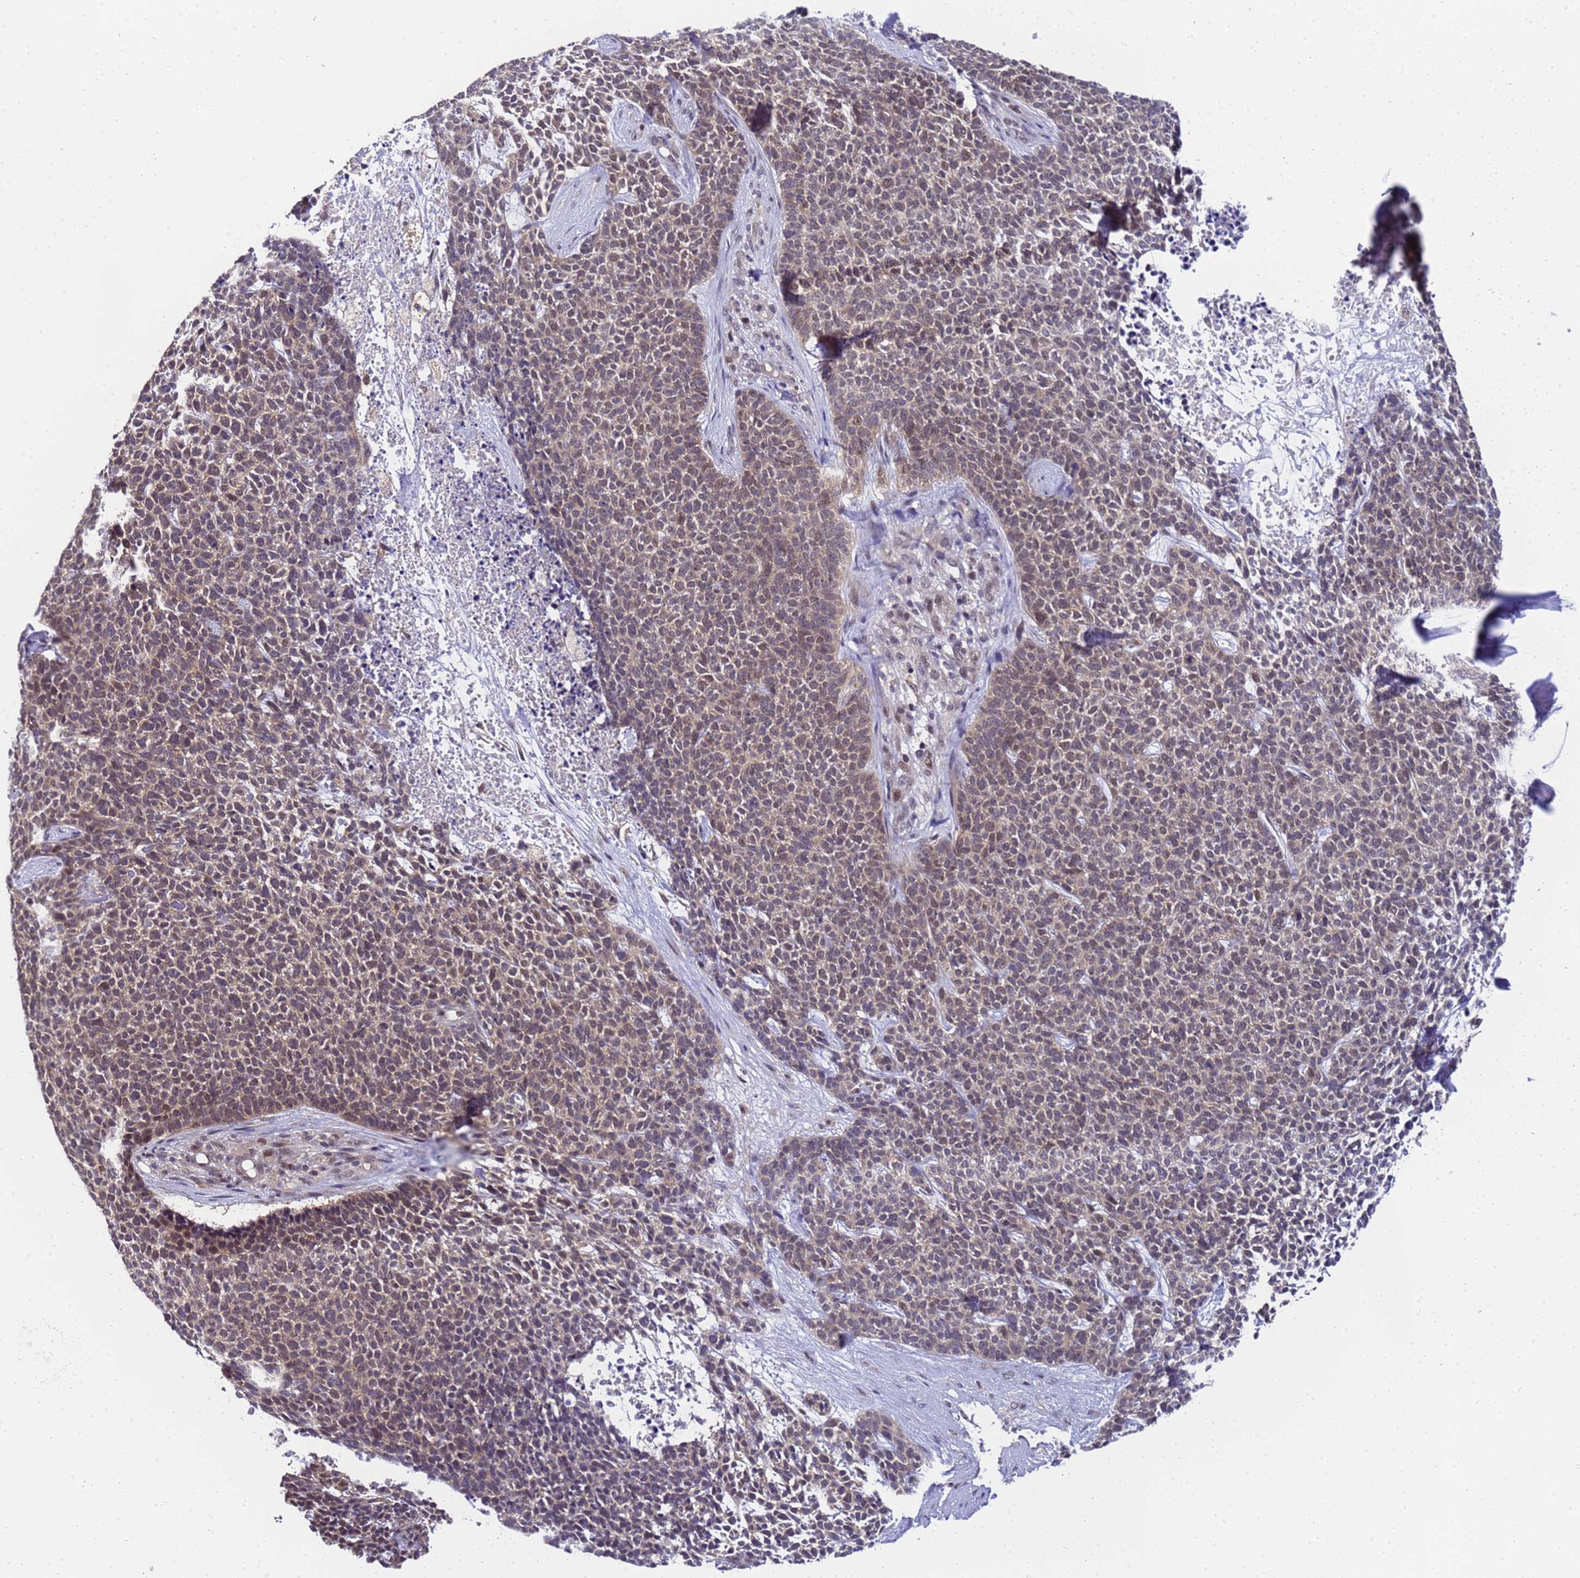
{"staining": {"intensity": "moderate", "quantity": "25%-75%", "location": "cytoplasmic/membranous"}, "tissue": "skin cancer", "cell_type": "Tumor cells", "image_type": "cancer", "snomed": [{"axis": "morphology", "description": "Basal cell carcinoma"}, {"axis": "topography", "description": "Skin"}], "caption": "Skin basal cell carcinoma tissue exhibits moderate cytoplasmic/membranous positivity in approximately 25%-75% of tumor cells", "gene": "ANAPC13", "patient": {"sex": "female", "age": 84}}